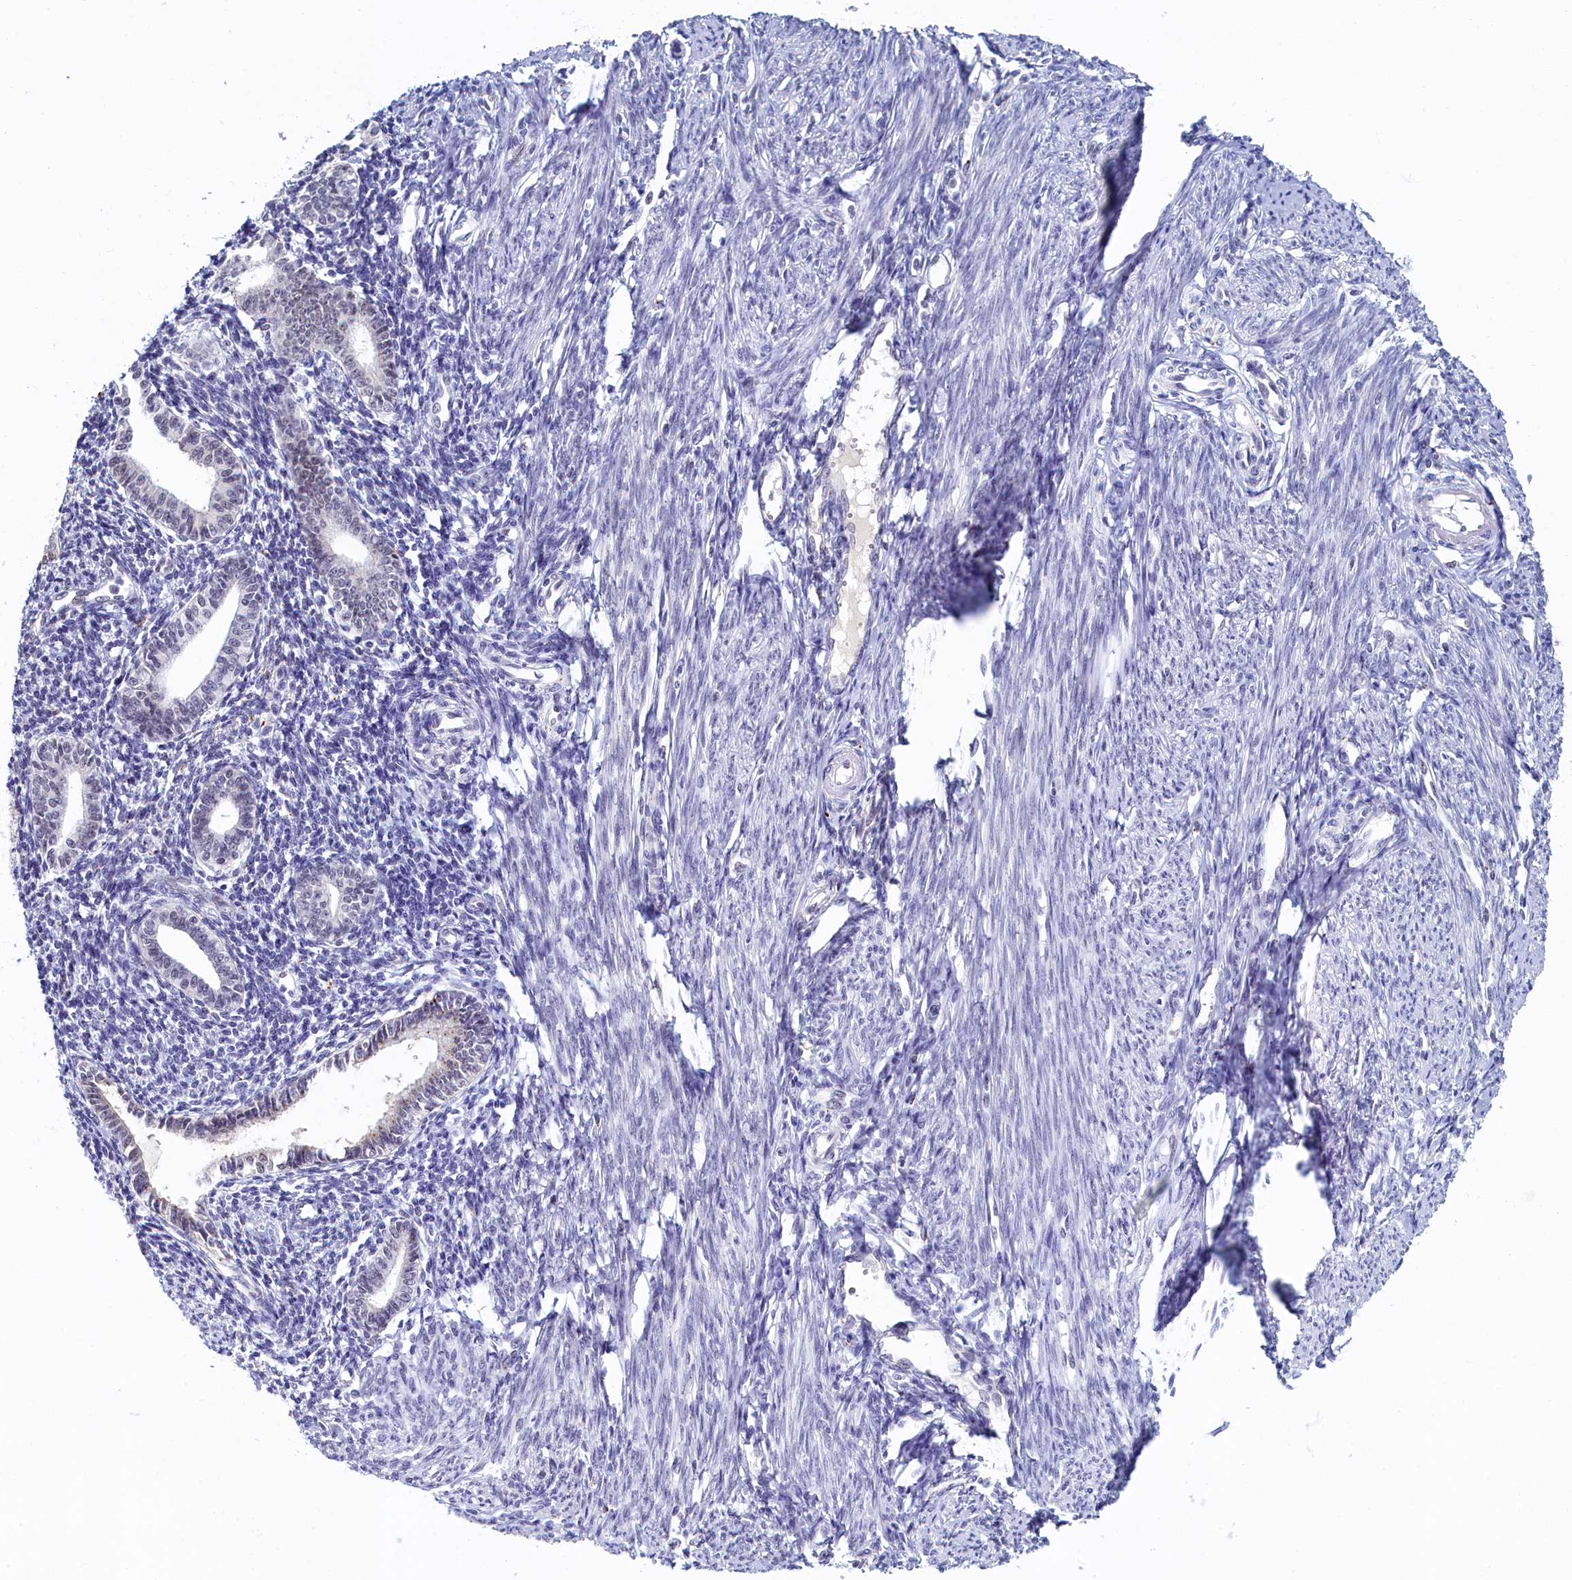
{"staining": {"intensity": "negative", "quantity": "none", "location": "none"}, "tissue": "endometrium", "cell_type": "Cells in endometrial stroma", "image_type": "normal", "snomed": [{"axis": "morphology", "description": "Normal tissue, NOS"}, {"axis": "topography", "description": "Endometrium"}], "caption": "Immunohistochemistry histopathology image of normal endometrium: endometrium stained with DAB exhibits no significant protein positivity in cells in endometrial stroma.", "gene": "INTS14", "patient": {"sex": "female", "age": 56}}